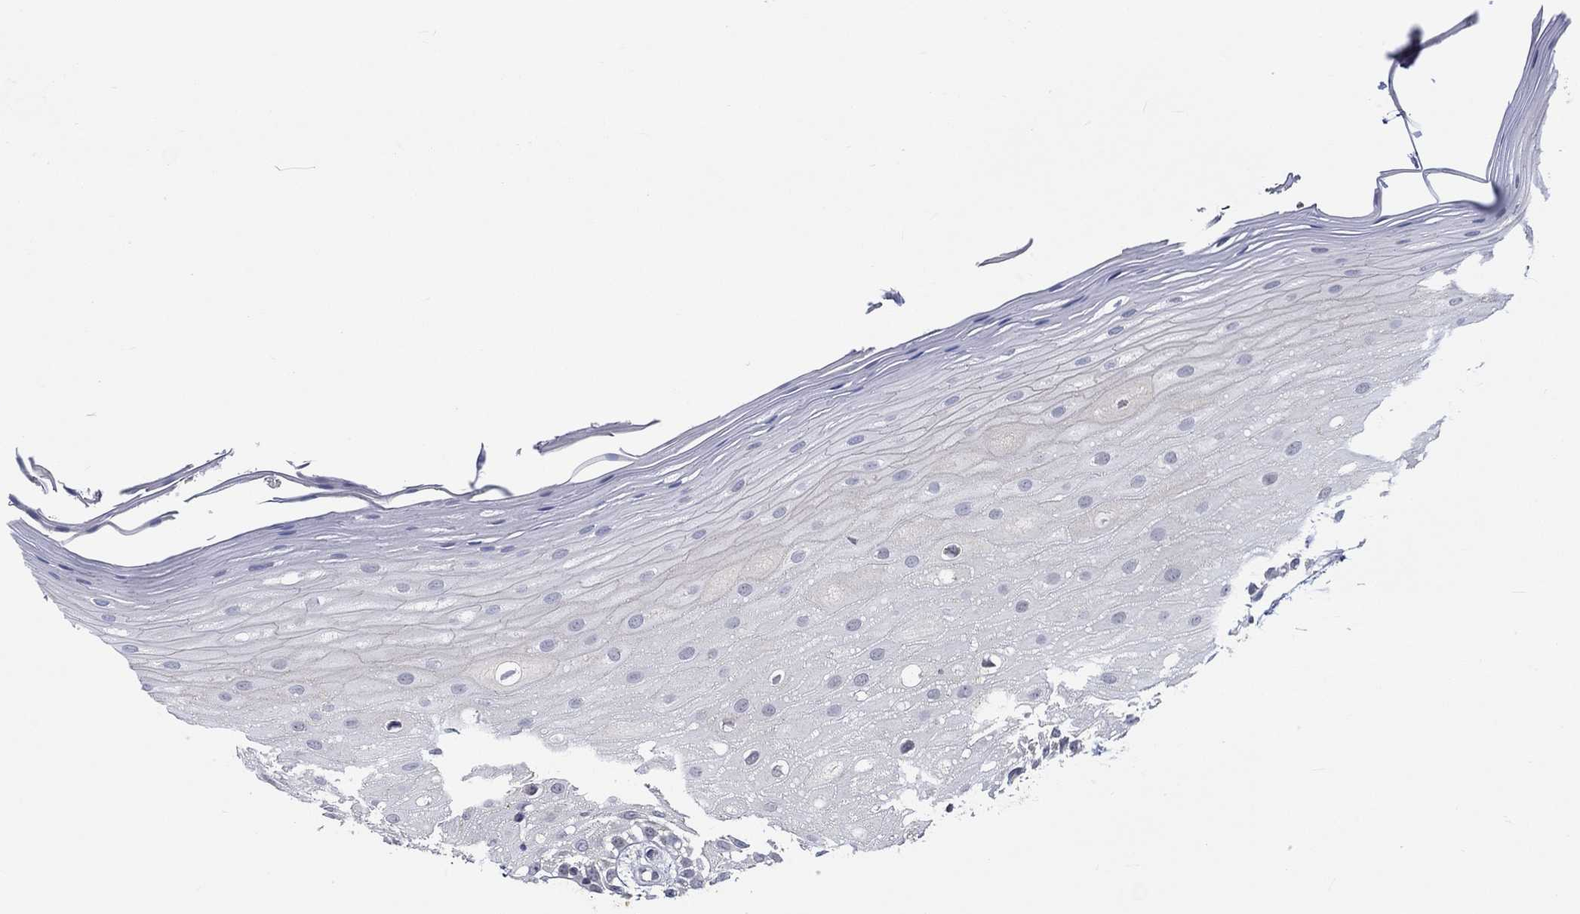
{"staining": {"intensity": "weak", "quantity": "<25%", "location": "cytoplasmic/membranous"}, "tissue": "oral mucosa", "cell_type": "Squamous epithelial cells", "image_type": "normal", "snomed": [{"axis": "morphology", "description": "Normal tissue, NOS"}, {"axis": "morphology", "description": "Squamous cell carcinoma, NOS"}, {"axis": "topography", "description": "Oral tissue"}, {"axis": "topography", "description": "Head-Neck"}], "caption": "Immunohistochemistry photomicrograph of unremarkable oral mucosa: human oral mucosa stained with DAB exhibits no significant protein positivity in squamous epithelial cells.", "gene": "WASF1", "patient": {"sex": "female", "age": 75}}